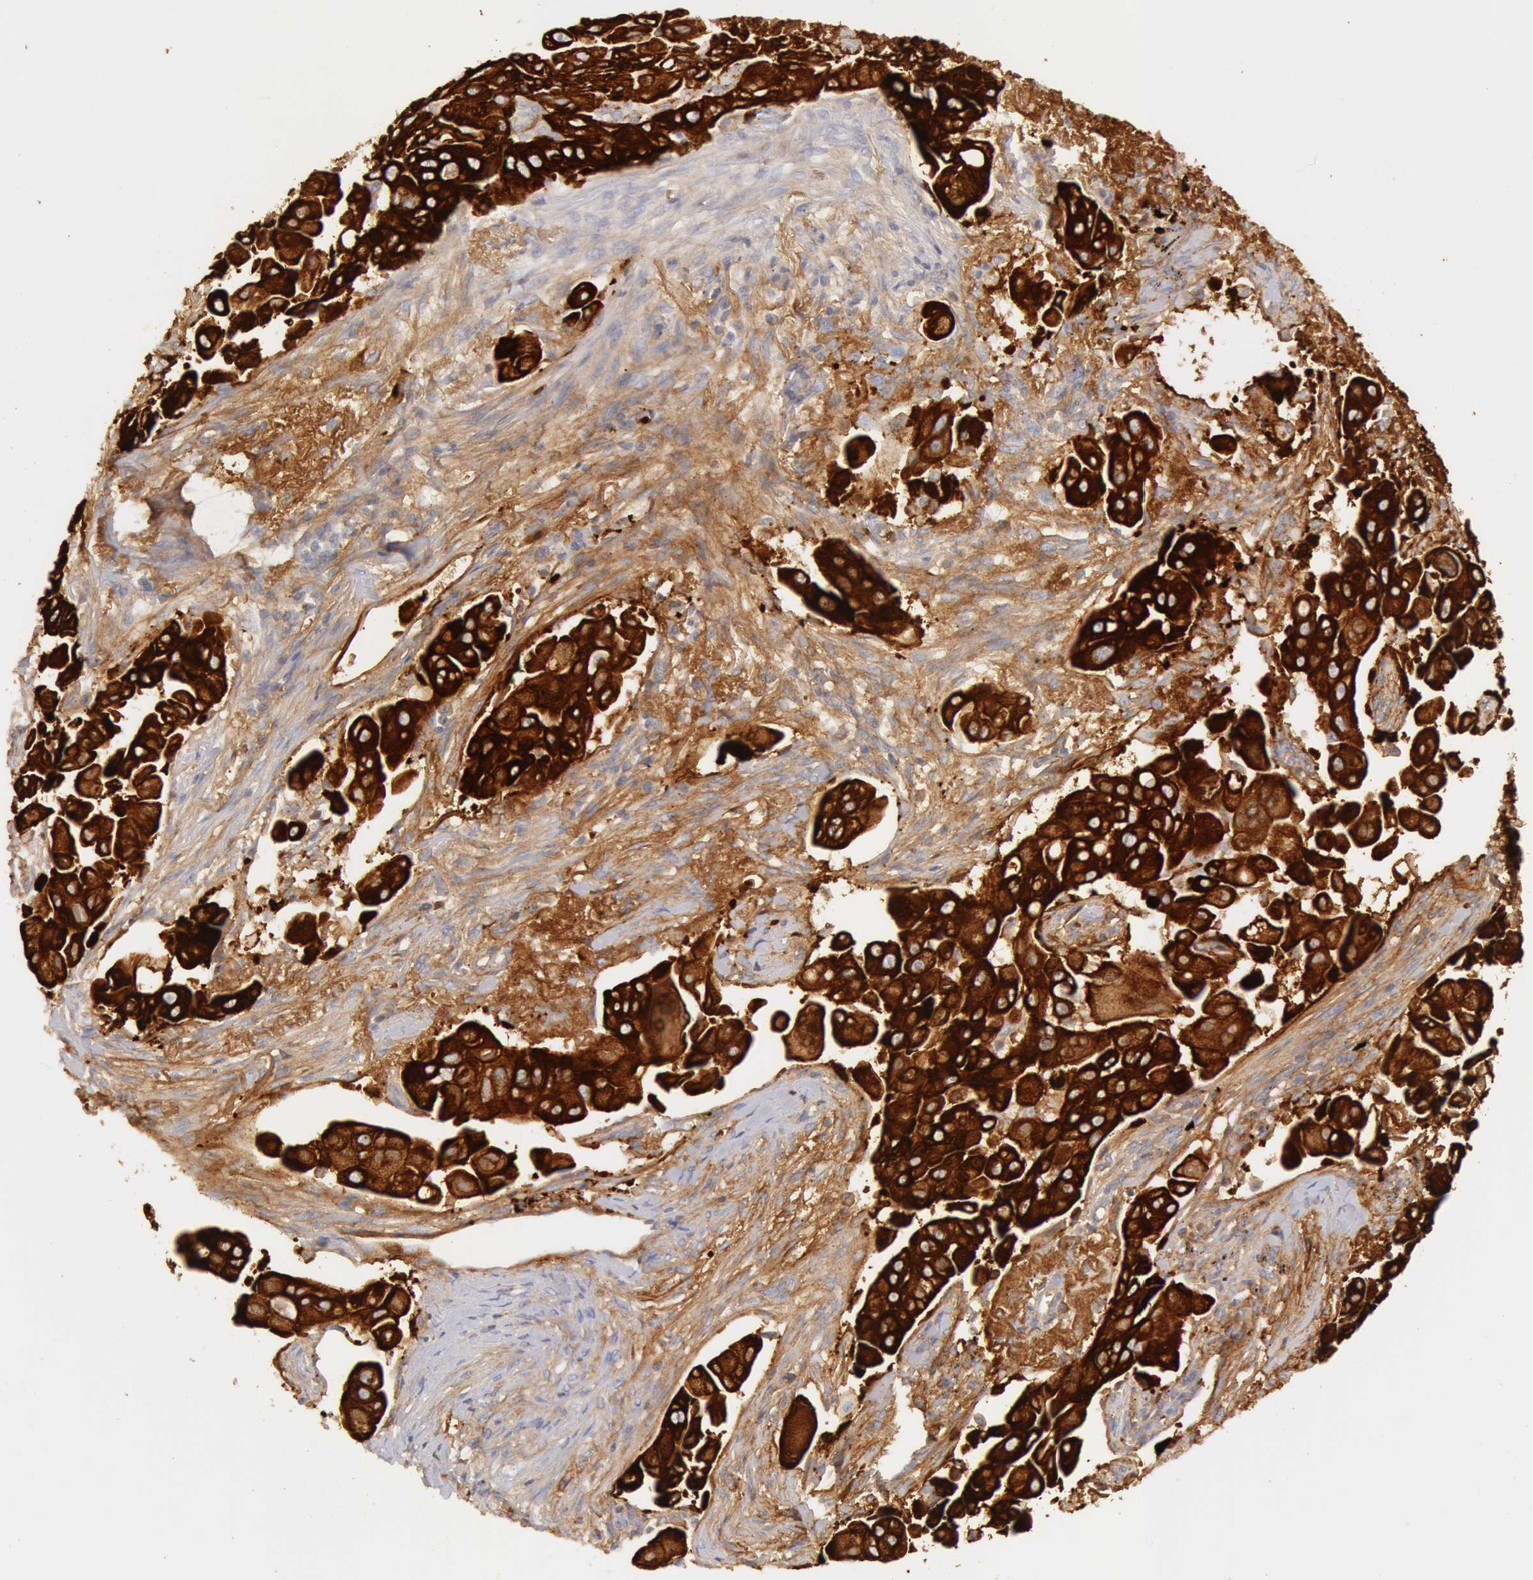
{"staining": {"intensity": "strong", "quantity": ">75%", "location": "cytoplasmic/membranous"}, "tissue": "lung cancer", "cell_type": "Tumor cells", "image_type": "cancer", "snomed": [{"axis": "morphology", "description": "Adenocarcinoma, NOS"}, {"axis": "topography", "description": "Lung"}], "caption": "This is an image of immunohistochemistry staining of lung adenocarcinoma, which shows strong positivity in the cytoplasmic/membranous of tumor cells.", "gene": "KRT8", "patient": {"sex": "male", "age": 68}}